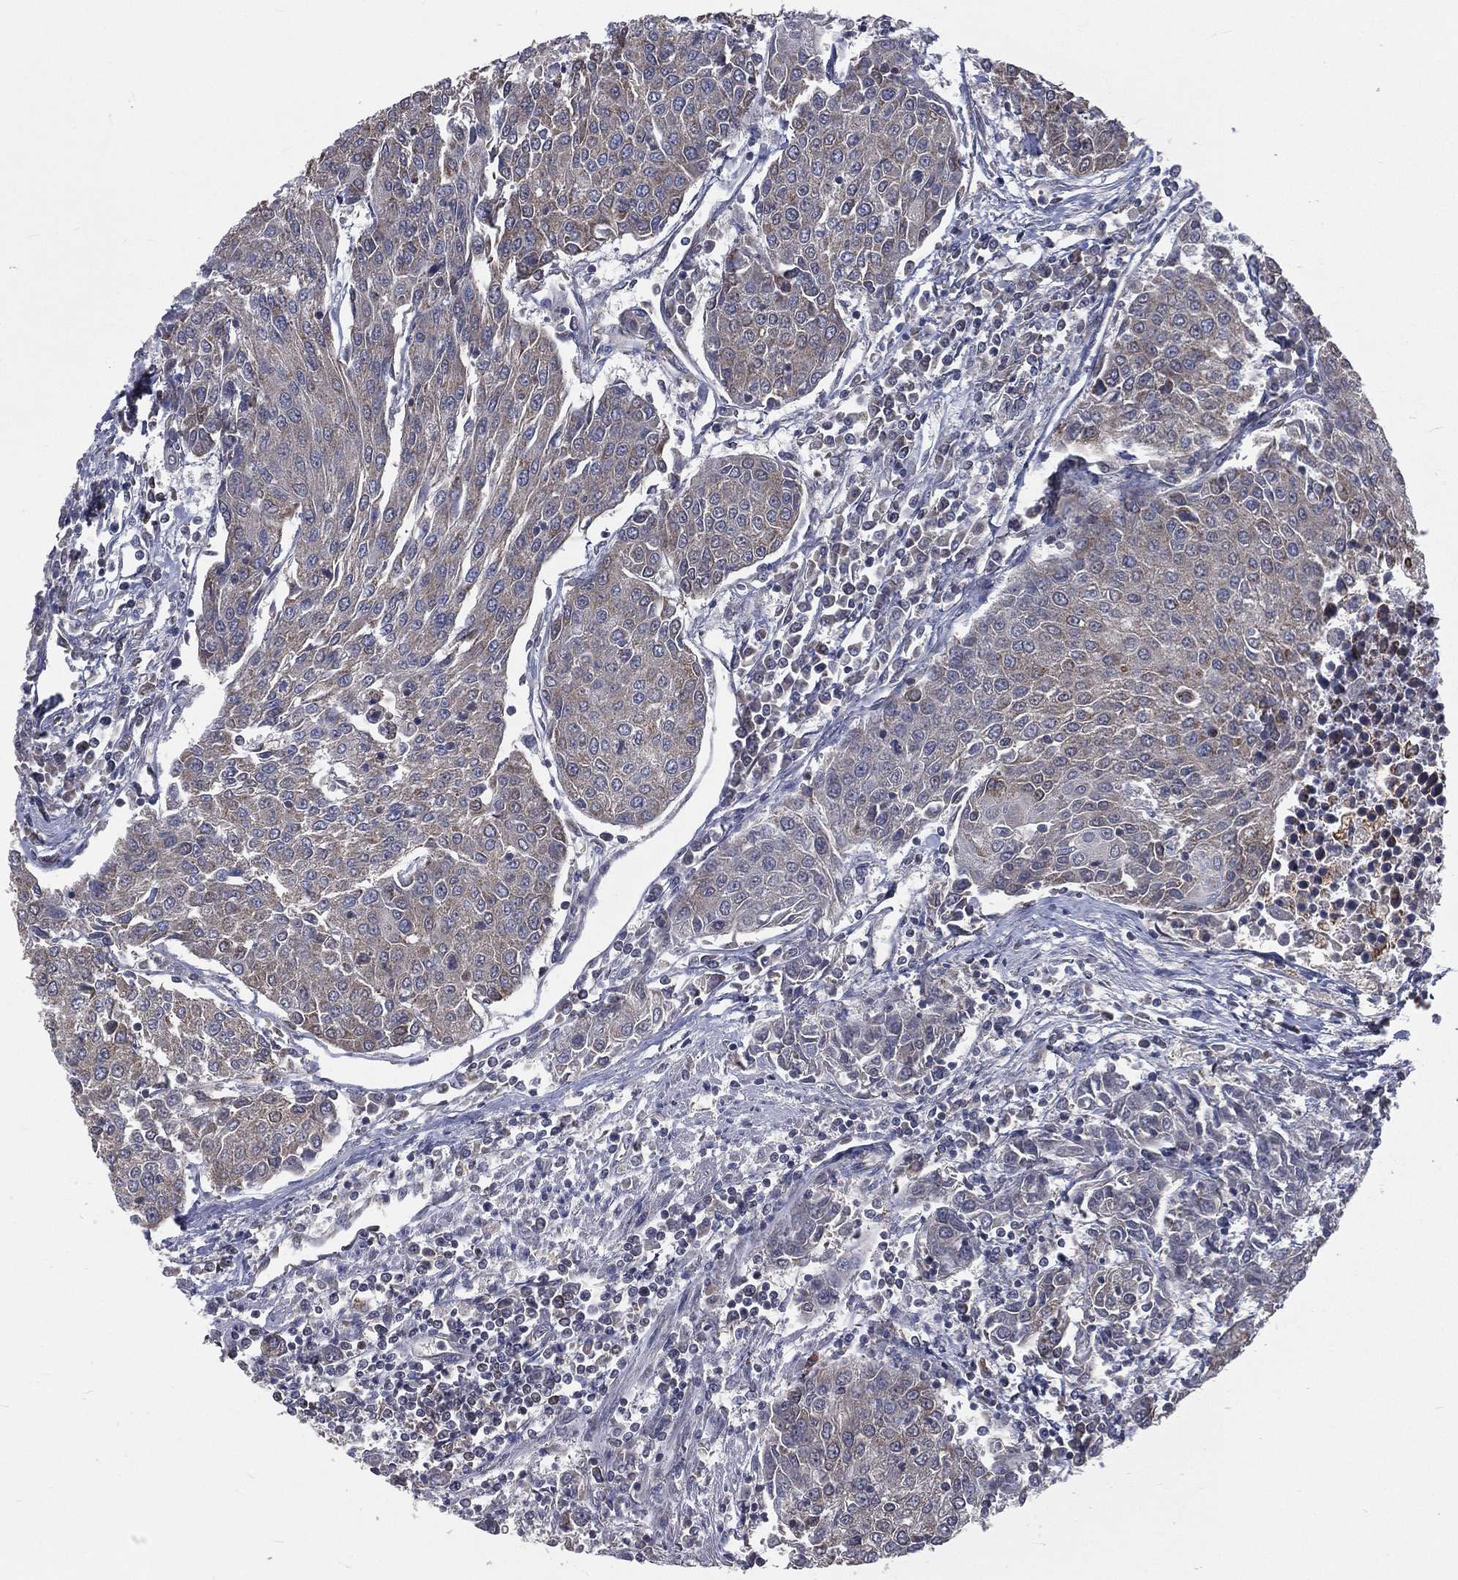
{"staining": {"intensity": "weak", "quantity": "<25%", "location": "cytoplasmic/membranous"}, "tissue": "urothelial cancer", "cell_type": "Tumor cells", "image_type": "cancer", "snomed": [{"axis": "morphology", "description": "Urothelial carcinoma, High grade"}, {"axis": "topography", "description": "Urinary bladder"}], "caption": "Photomicrograph shows no protein positivity in tumor cells of urothelial carcinoma (high-grade) tissue.", "gene": "HADH", "patient": {"sex": "female", "age": 85}}